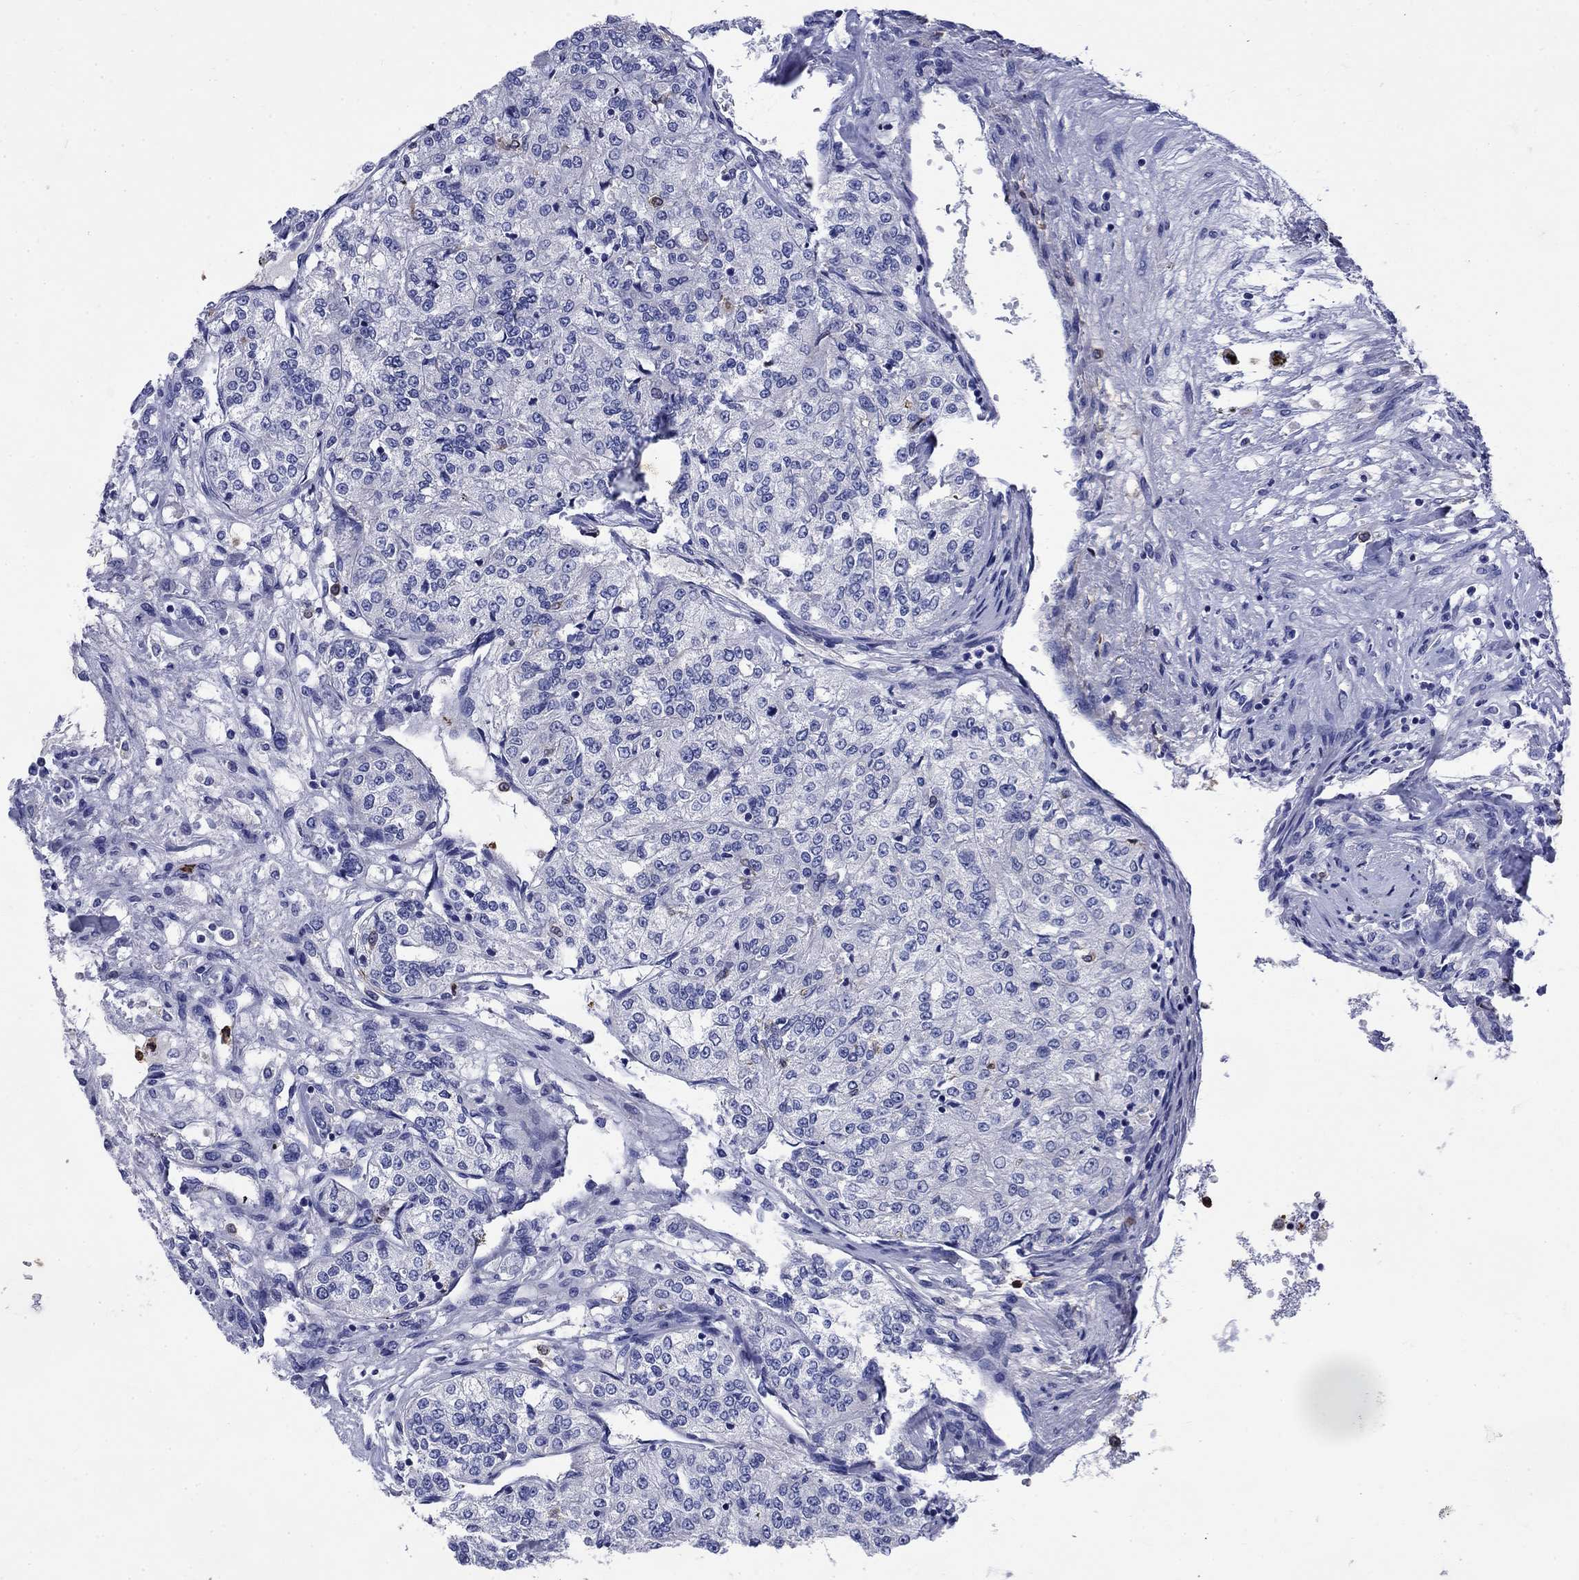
{"staining": {"intensity": "negative", "quantity": "none", "location": "none"}, "tissue": "renal cancer", "cell_type": "Tumor cells", "image_type": "cancer", "snomed": [{"axis": "morphology", "description": "Adenocarcinoma, NOS"}, {"axis": "topography", "description": "Kidney"}], "caption": "The immunohistochemistry photomicrograph has no significant staining in tumor cells of adenocarcinoma (renal) tissue.", "gene": "TFR2", "patient": {"sex": "female", "age": 63}}